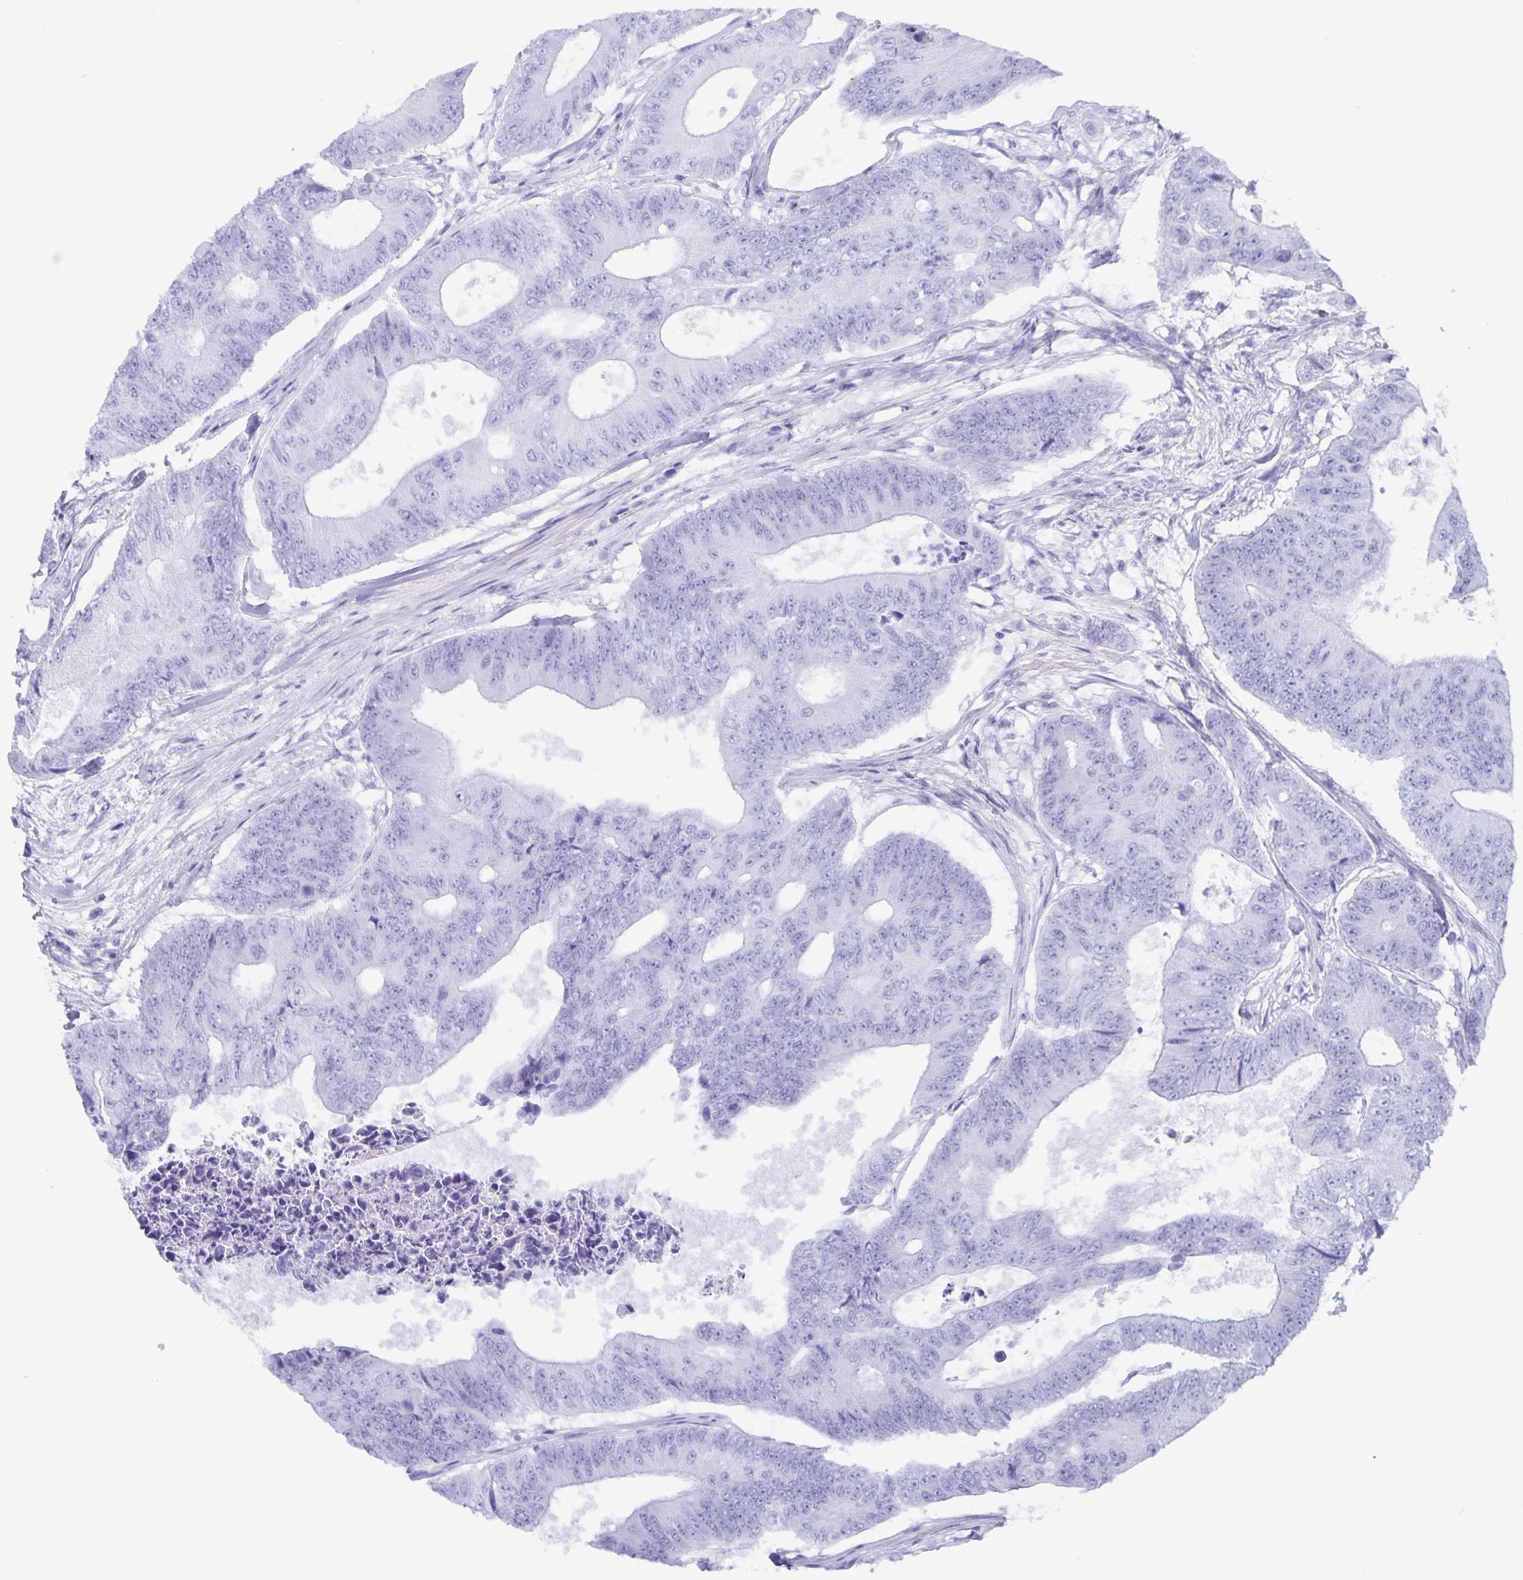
{"staining": {"intensity": "negative", "quantity": "none", "location": "none"}, "tissue": "colorectal cancer", "cell_type": "Tumor cells", "image_type": "cancer", "snomed": [{"axis": "morphology", "description": "Adenocarcinoma, NOS"}, {"axis": "topography", "description": "Colon"}], "caption": "Immunohistochemical staining of human colorectal cancer shows no significant expression in tumor cells.", "gene": "AQP4", "patient": {"sex": "female", "age": 48}}